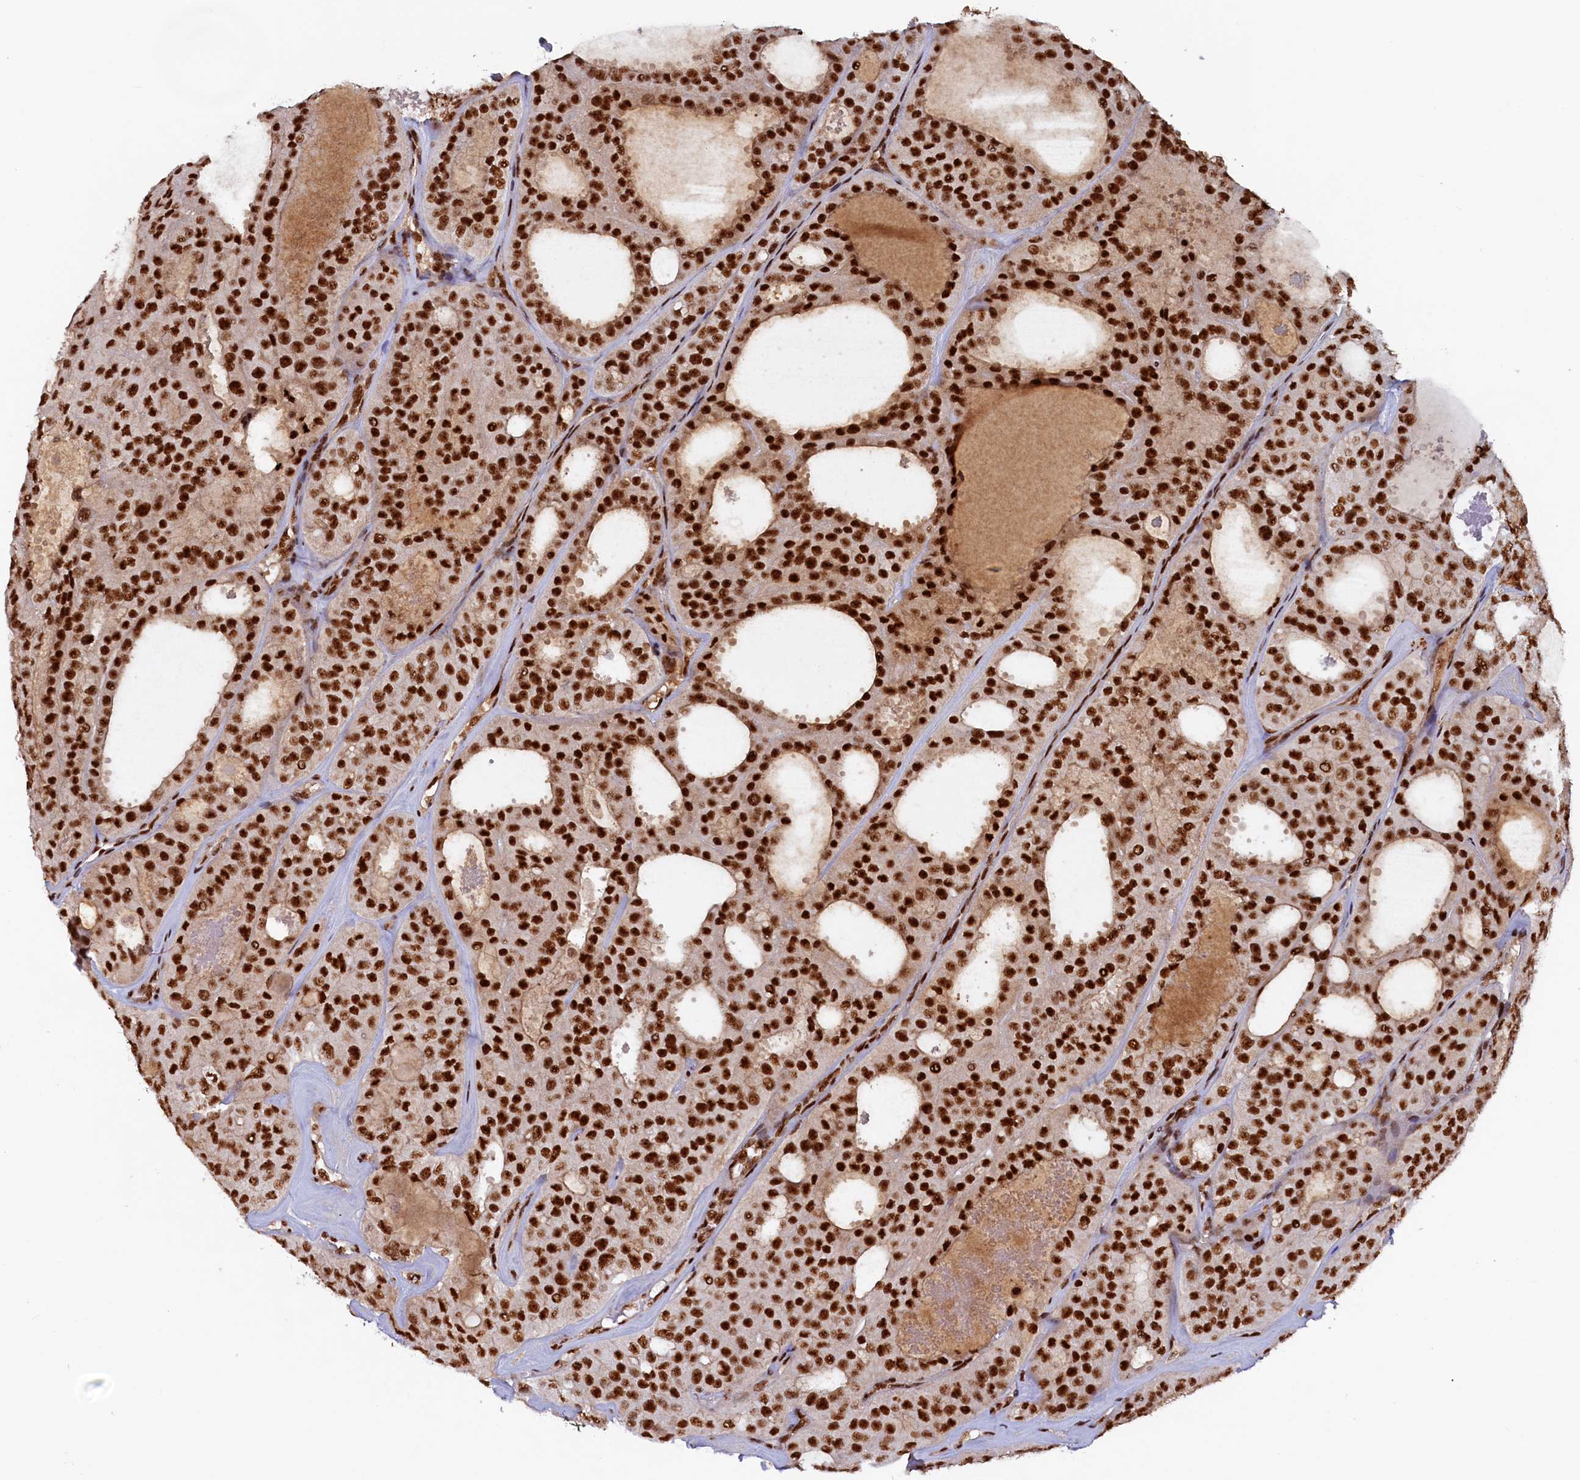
{"staining": {"intensity": "strong", "quantity": ">75%", "location": "nuclear"}, "tissue": "thyroid cancer", "cell_type": "Tumor cells", "image_type": "cancer", "snomed": [{"axis": "morphology", "description": "Follicular adenoma carcinoma, NOS"}, {"axis": "topography", "description": "Thyroid gland"}], "caption": "Human thyroid follicular adenoma carcinoma stained with a protein marker reveals strong staining in tumor cells.", "gene": "ZC3H18", "patient": {"sex": "male", "age": 75}}